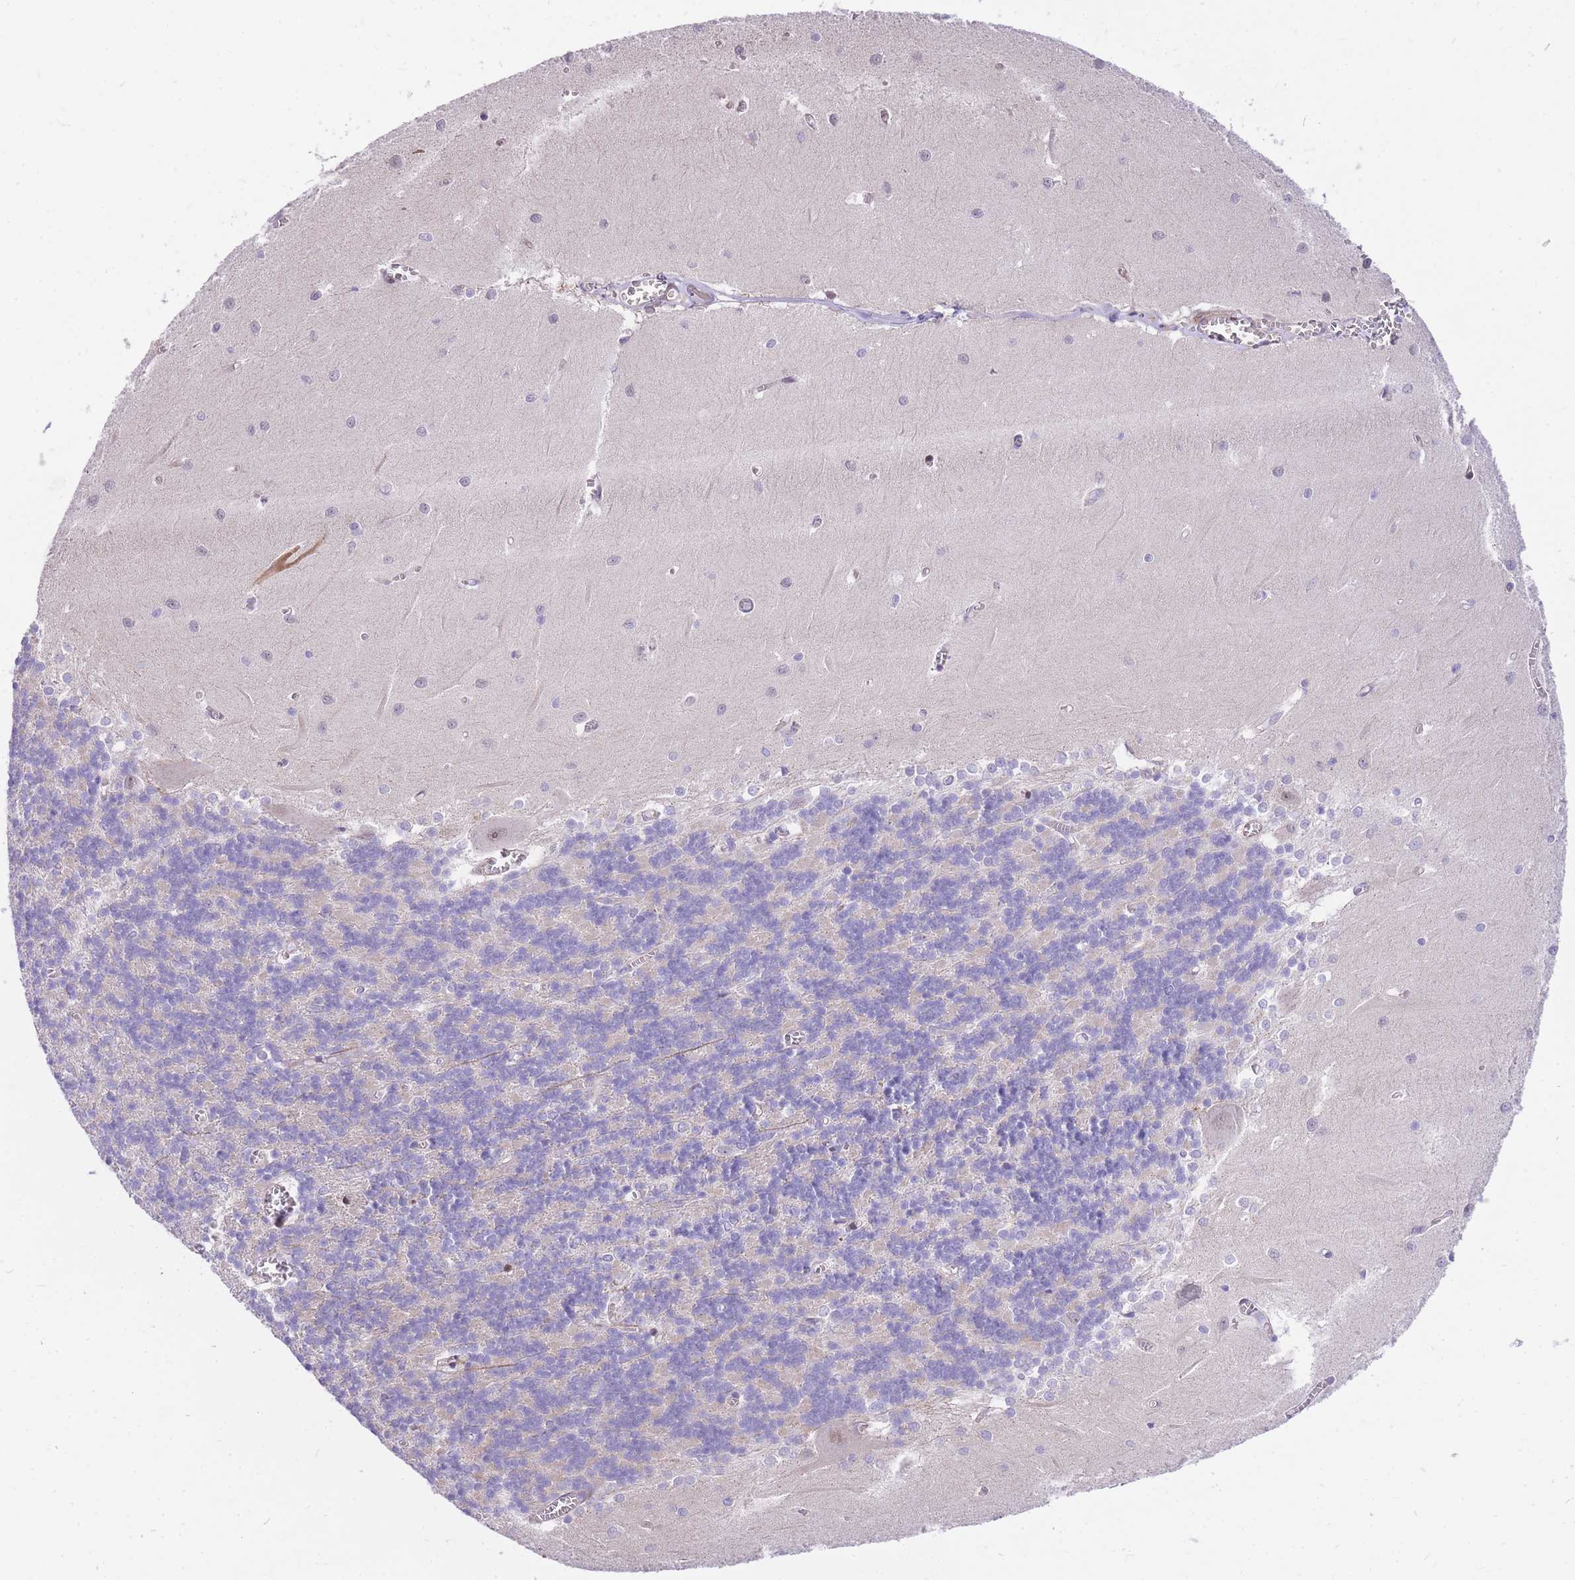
{"staining": {"intensity": "negative", "quantity": "none", "location": "none"}, "tissue": "cerebellum", "cell_type": "Cells in granular layer", "image_type": "normal", "snomed": [{"axis": "morphology", "description": "Normal tissue, NOS"}, {"axis": "topography", "description": "Cerebellum"}], "caption": "Human cerebellum stained for a protein using immunohistochemistry shows no staining in cells in granular layer.", "gene": "S100PBP", "patient": {"sex": "male", "age": 37}}